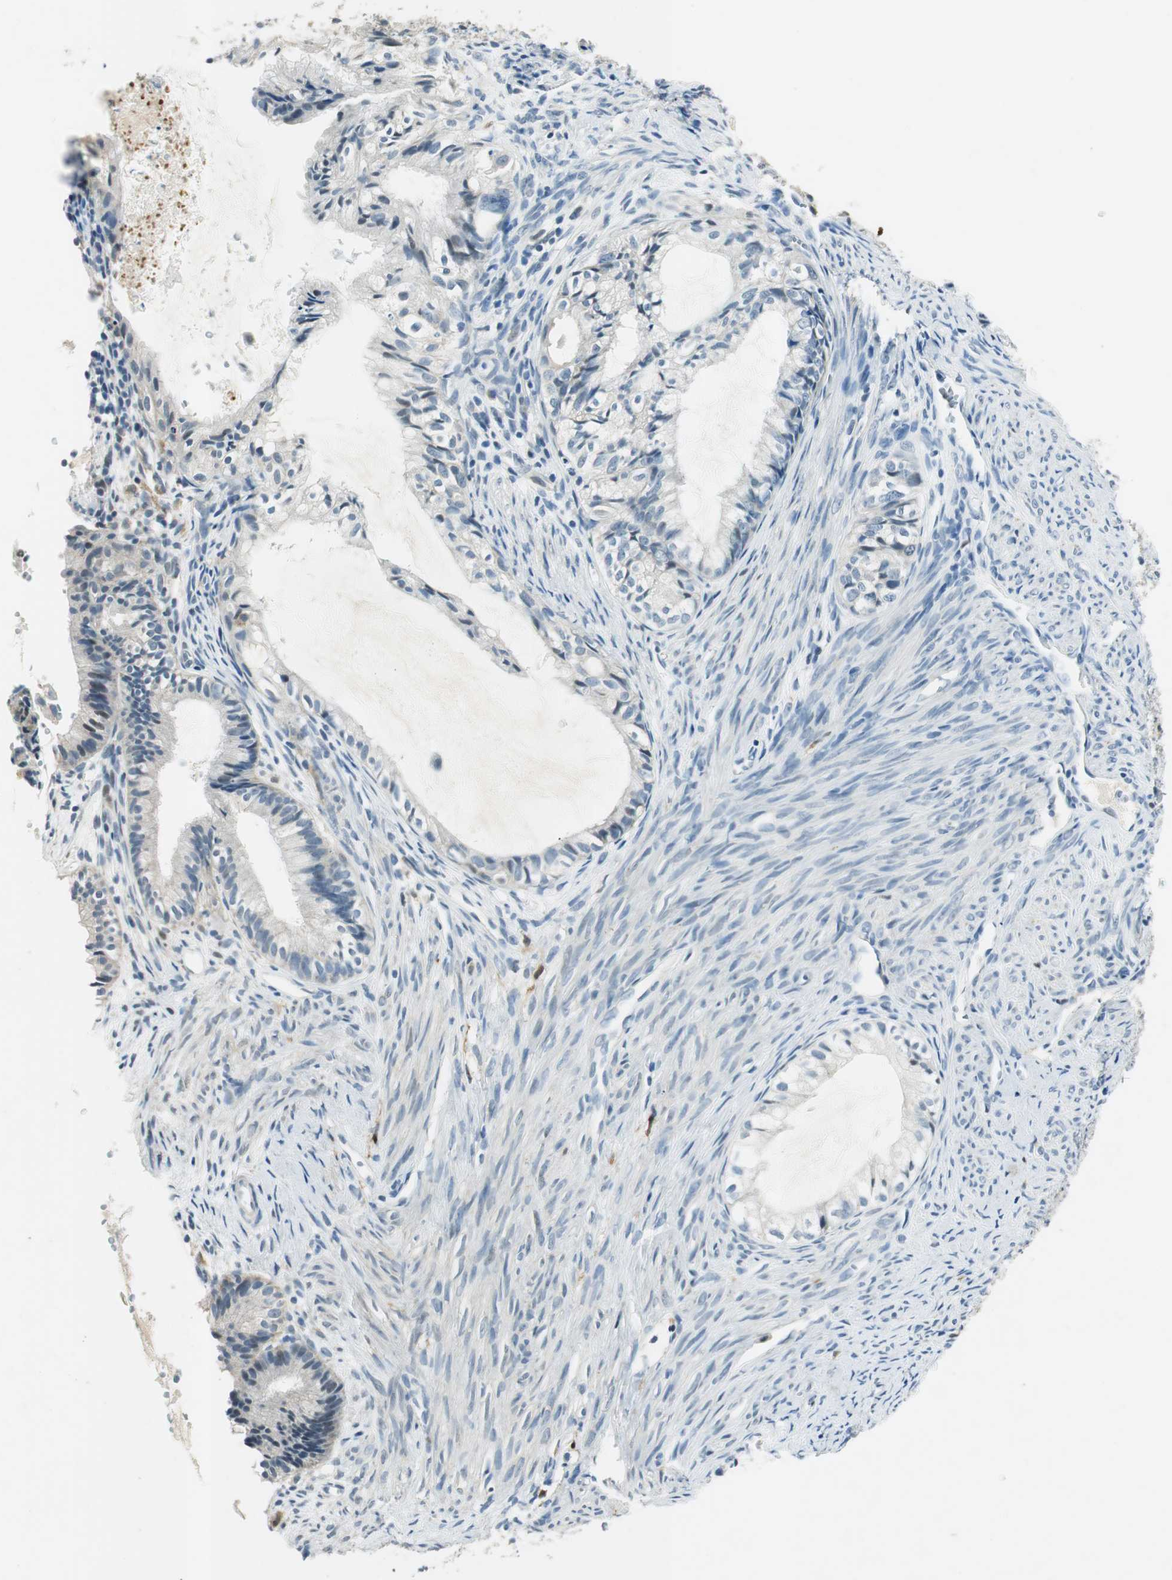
{"staining": {"intensity": "negative", "quantity": "none", "location": "none"}, "tissue": "cervical cancer", "cell_type": "Tumor cells", "image_type": "cancer", "snomed": [{"axis": "morphology", "description": "Normal tissue, NOS"}, {"axis": "morphology", "description": "Adenocarcinoma, NOS"}, {"axis": "topography", "description": "Cervix"}, {"axis": "topography", "description": "Endometrium"}], "caption": "DAB immunohistochemical staining of human adenocarcinoma (cervical) demonstrates no significant staining in tumor cells. Brightfield microscopy of IHC stained with DAB (3,3'-diaminobenzidine) (brown) and hematoxylin (blue), captured at high magnification.", "gene": "ME1", "patient": {"sex": "female", "age": 86}}